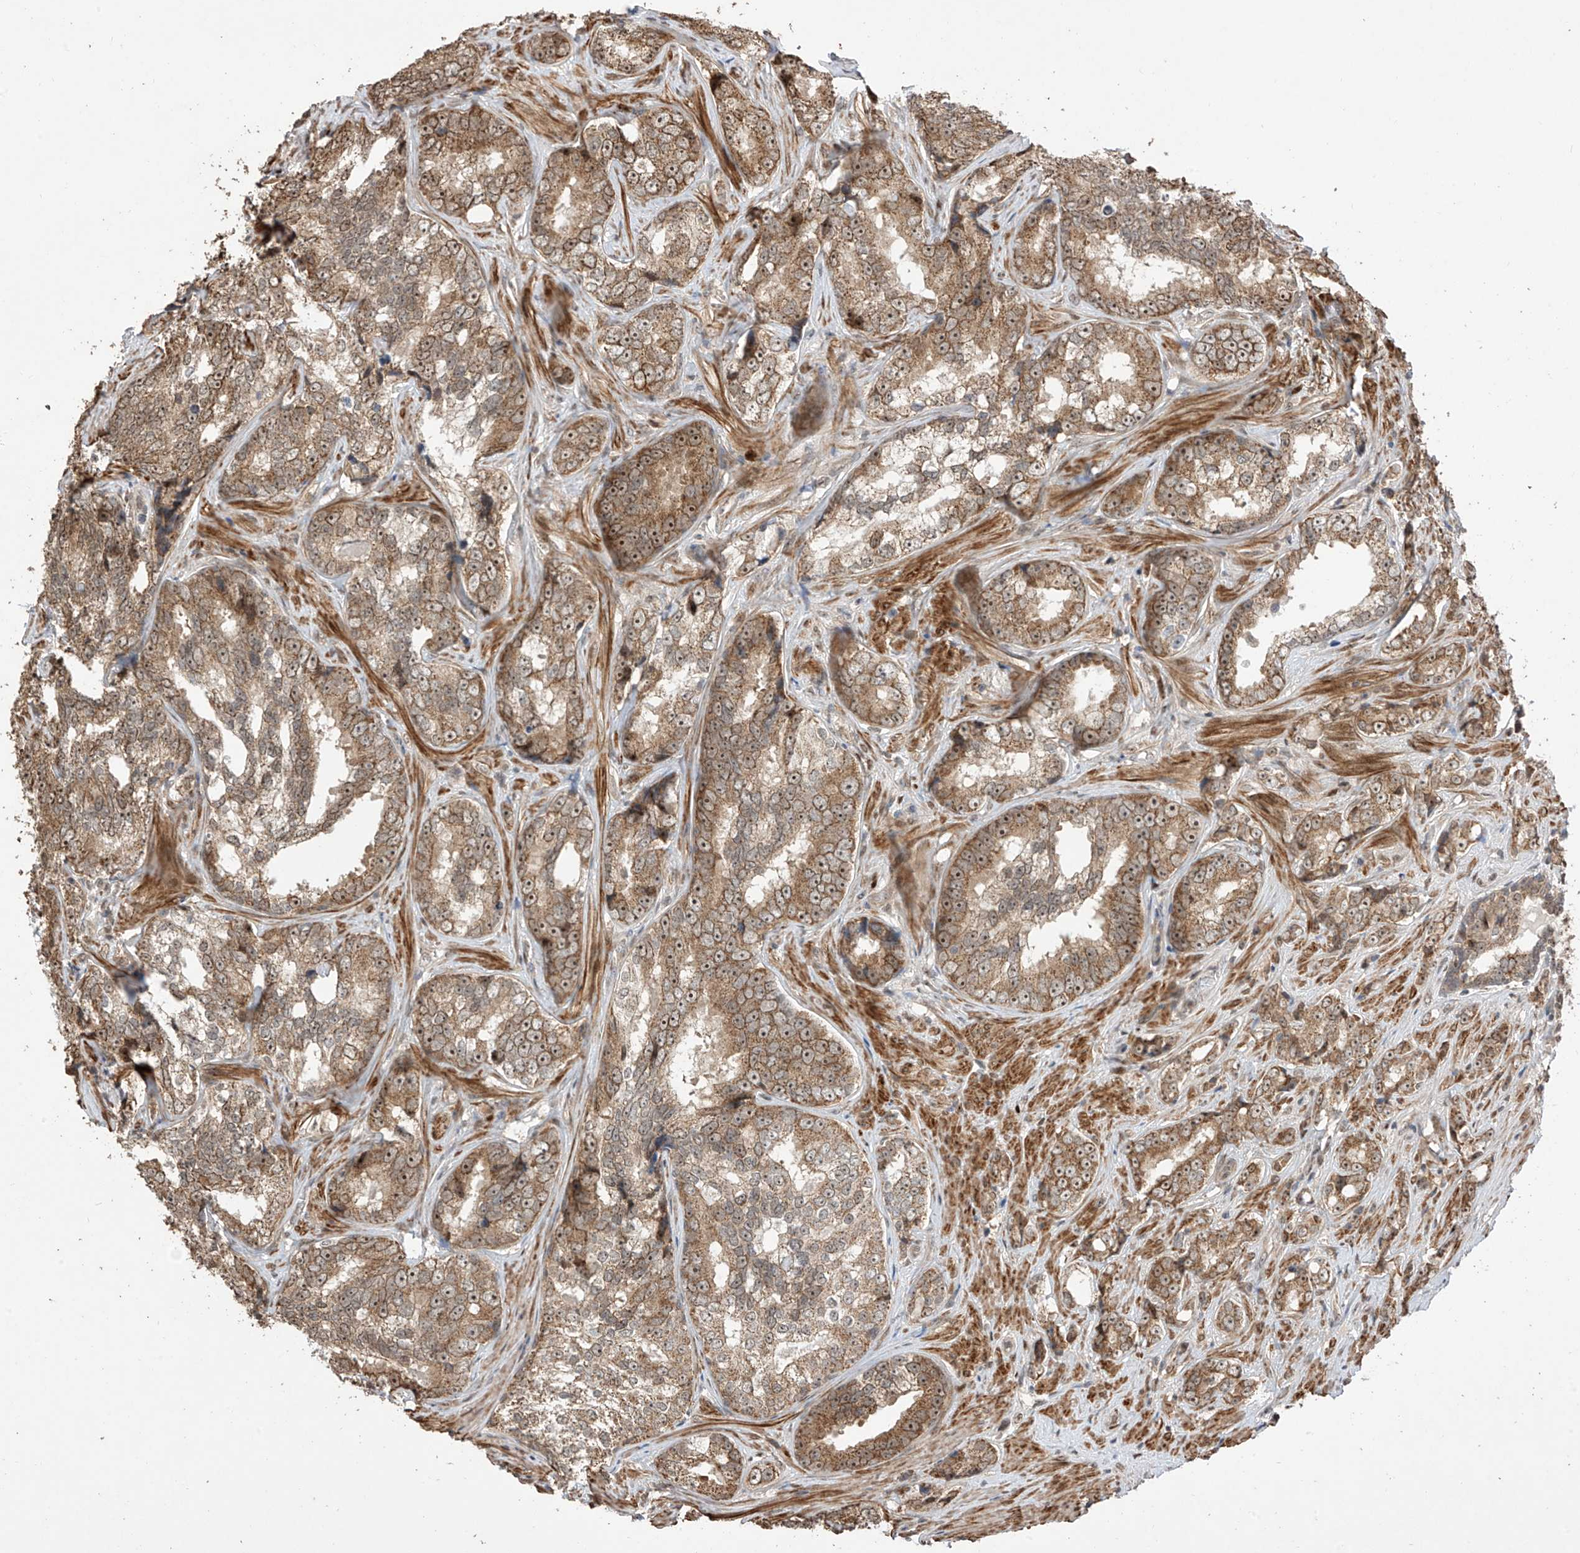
{"staining": {"intensity": "moderate", "quantity": ">75%", "location": "cytoplasmic/membranous,nuclear"}, "tissue": "prostate cancer", "cell_type": "Tumor cells", "image_type": "cancer", "snomed": [{"axis": "morphology", "description": "Adenocarcinoma, High grade"}, {"axis": "topography", "description": "Prostate"}], "caption": "Immunohistochemistry (IHC) of high-grade adenocarcinoma (prostate) demonstrates medium levels of moderate cytoplasmic/membranous and nuclear staining in about >75% of tumor cells. (DAB IHC, brown staining for protein, blue staining for nuclei).", "gene": "LATS1", "patient": {"sex": "male", "age": 66}}